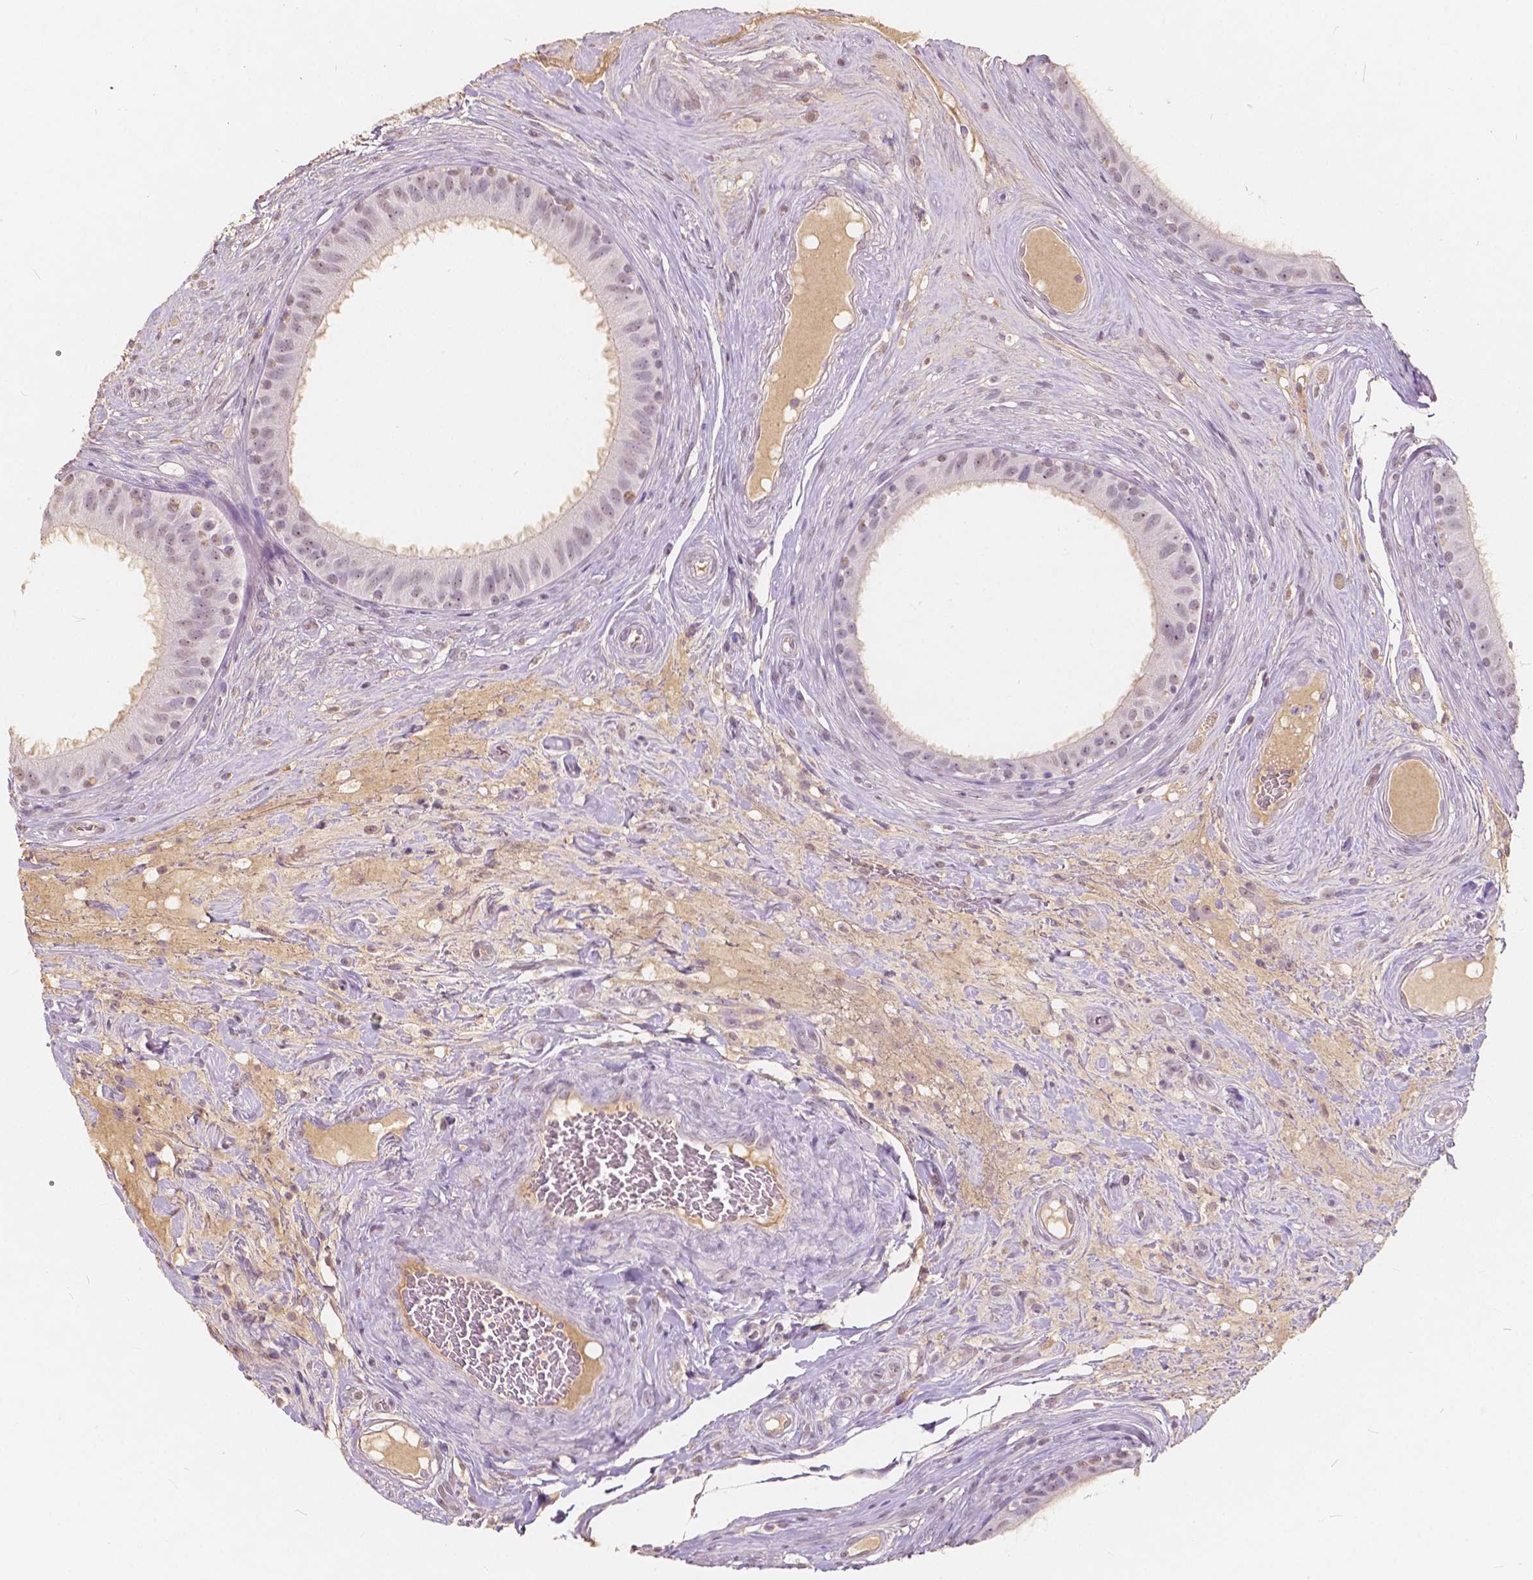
{"staining": {"intensity": "weak", "quantity": "<25%", "location": "nuclear"}, "tissue": "epididymis", "cell_type": "Glandular cells", "image_type": "normal", "snomed": [{"axis": "morphology", "description": "Normal tissue, NOS"}, {"axis": "topography", "description": "Epididymis"}], "caption": "An image of epididymis stained for a protein reveals no brown staining in glandular cells. (DAB immunohistochemistry, high magnification).", "gene": "SOX15", "patient": {"sex": "male", "age": 59}}